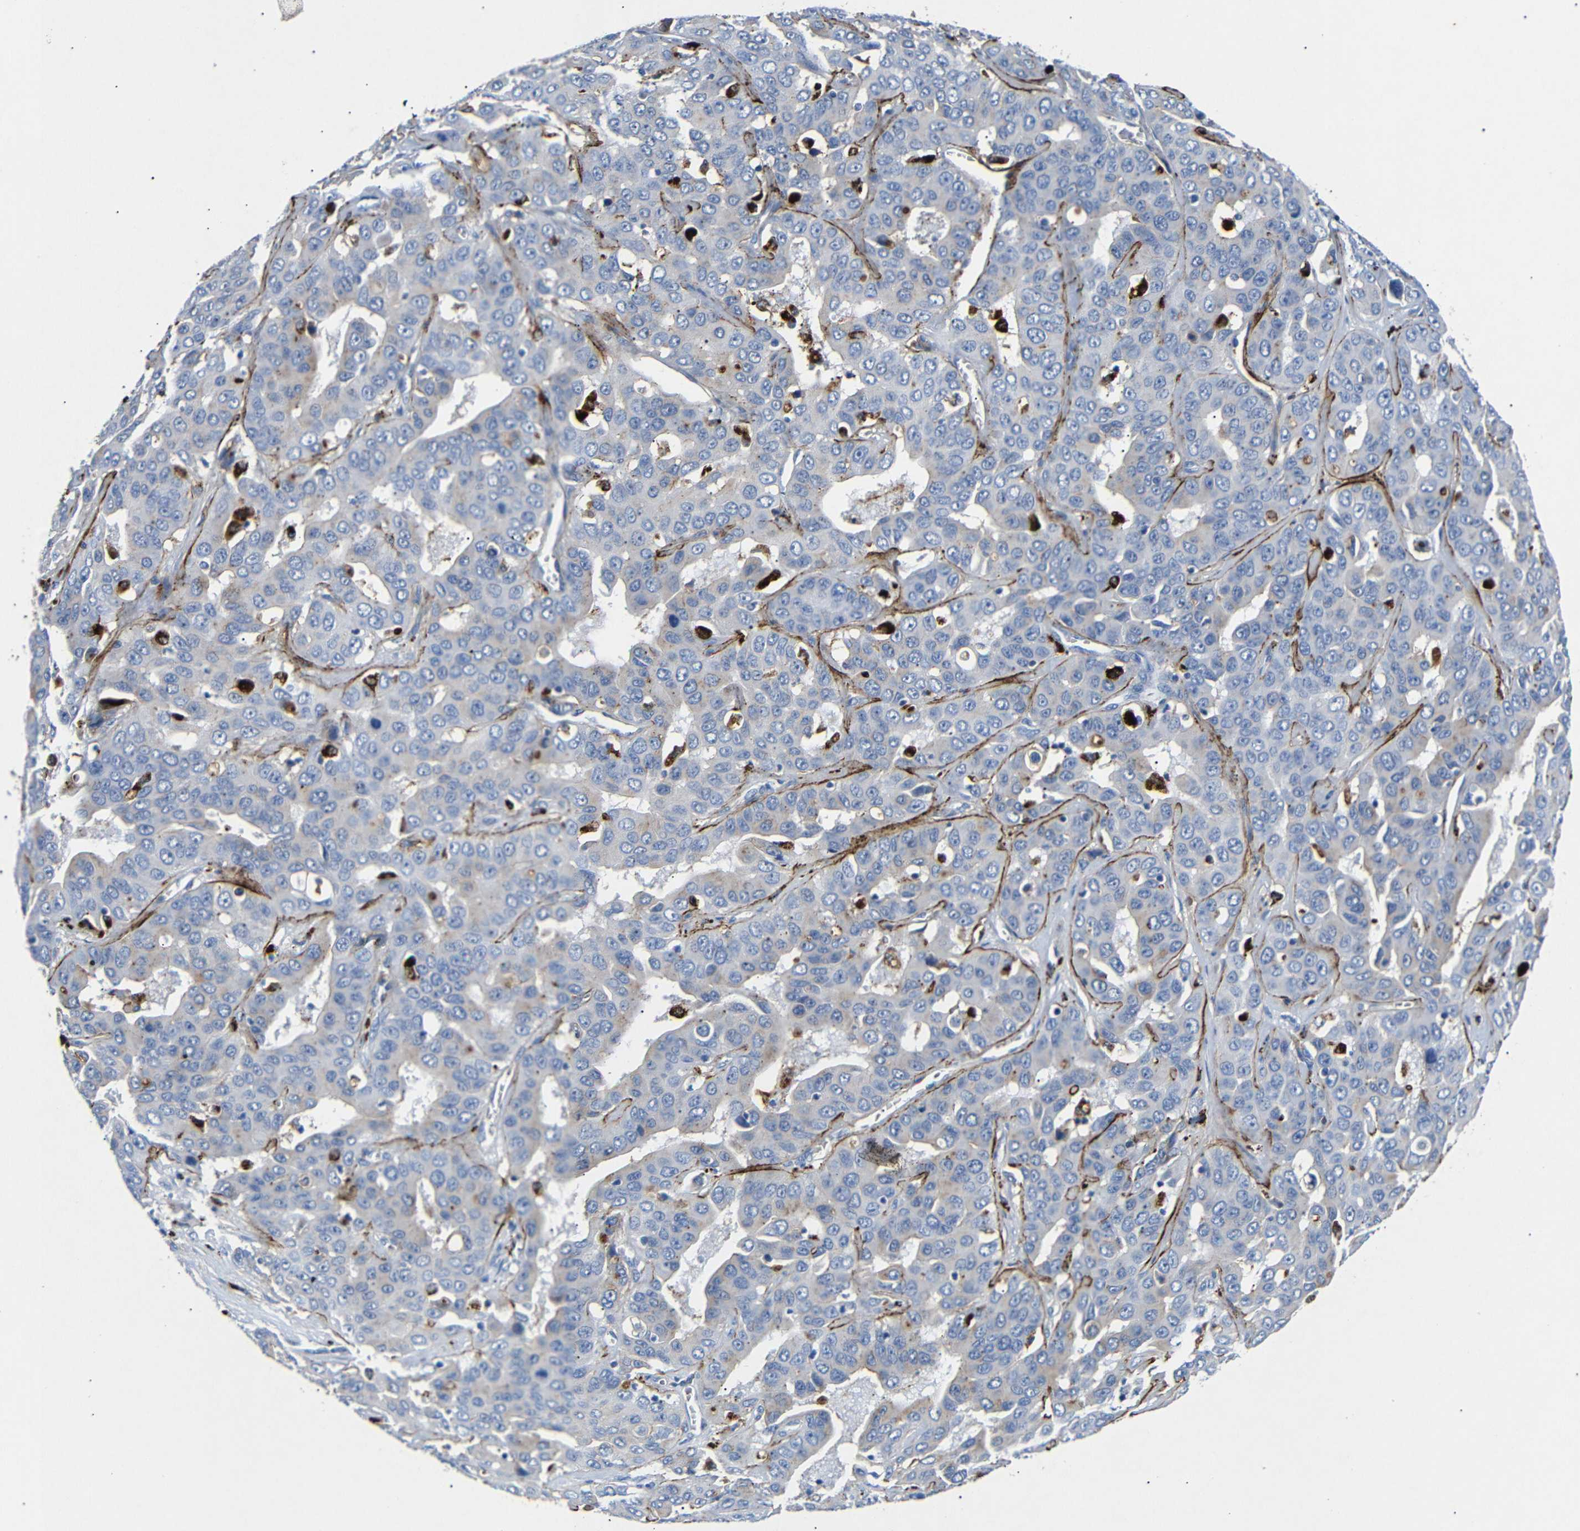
{"staining": {"intensity": "negative", "quantity": "none", "location": "none"}, "tissue": "liver cancer", "cell_type": "Tumor cells", "image_type": "cancer", "snomed": [{"axis": "morphology", "description": "Cholangiocarcinoma"}, {"axis": "topography", "description": "Liver"}], "caption": "Tumor cells are negative for brown protein staining in cholangiocarcinoma (liver).", "gene": "SDCBP", "patient": {"sex": "female", "age": 52}}